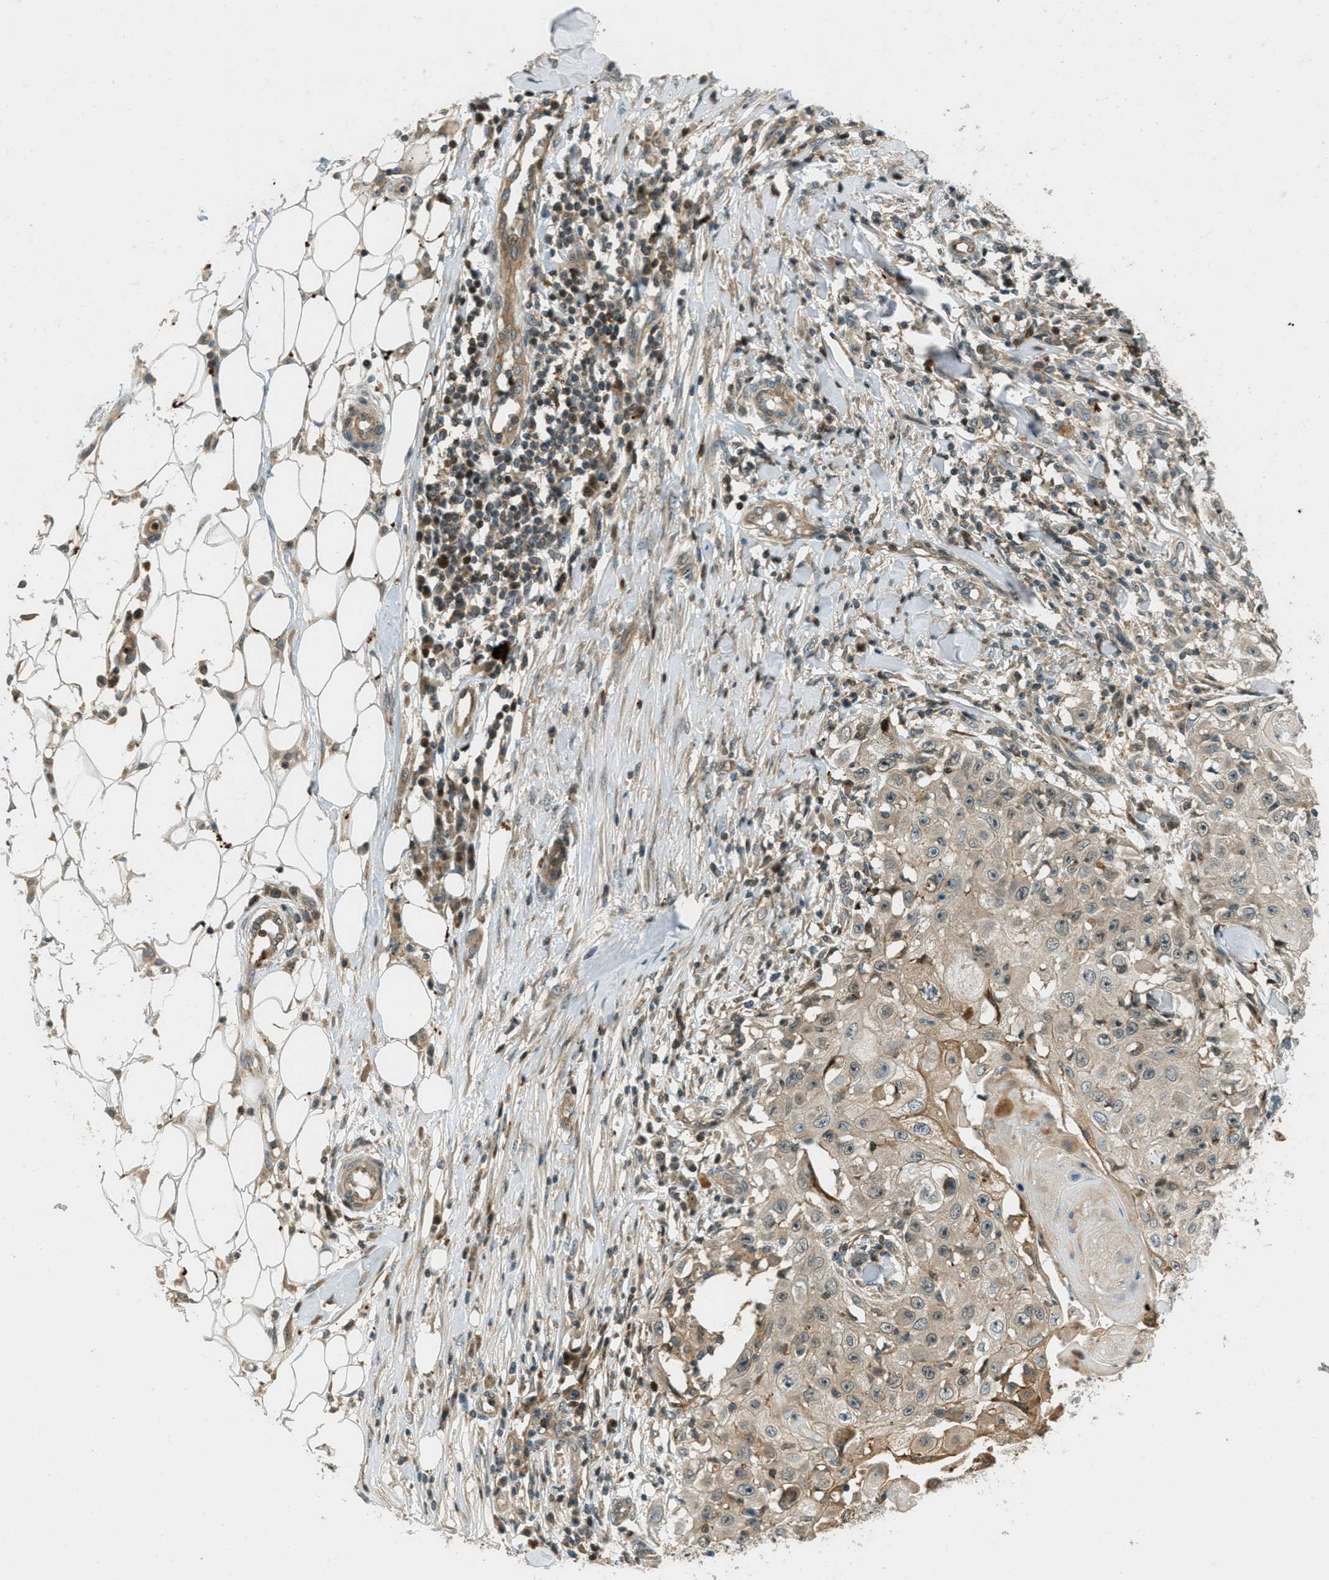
{"staining": {"intensity": "weak", "quantity": ">75%", "location": "cytoplasmic/membranous"}, "tissue": "skin cancer", "cell_type": "Tumor cells", "image_type": "cancer", "snomed": [{"axis": "morphology", "description": "Squamous cell carcinoma, NOS"}, {"axis": "topography", "description": "Skin"}], "caption": "Weak cytoplasmic/membranous protein positivity is seen in approximately >75% of tumor cells in skin cancer (squamous cell carcinoma).", "gene": "PTPN23", "patient": {"sex": "male", "age": 86}}